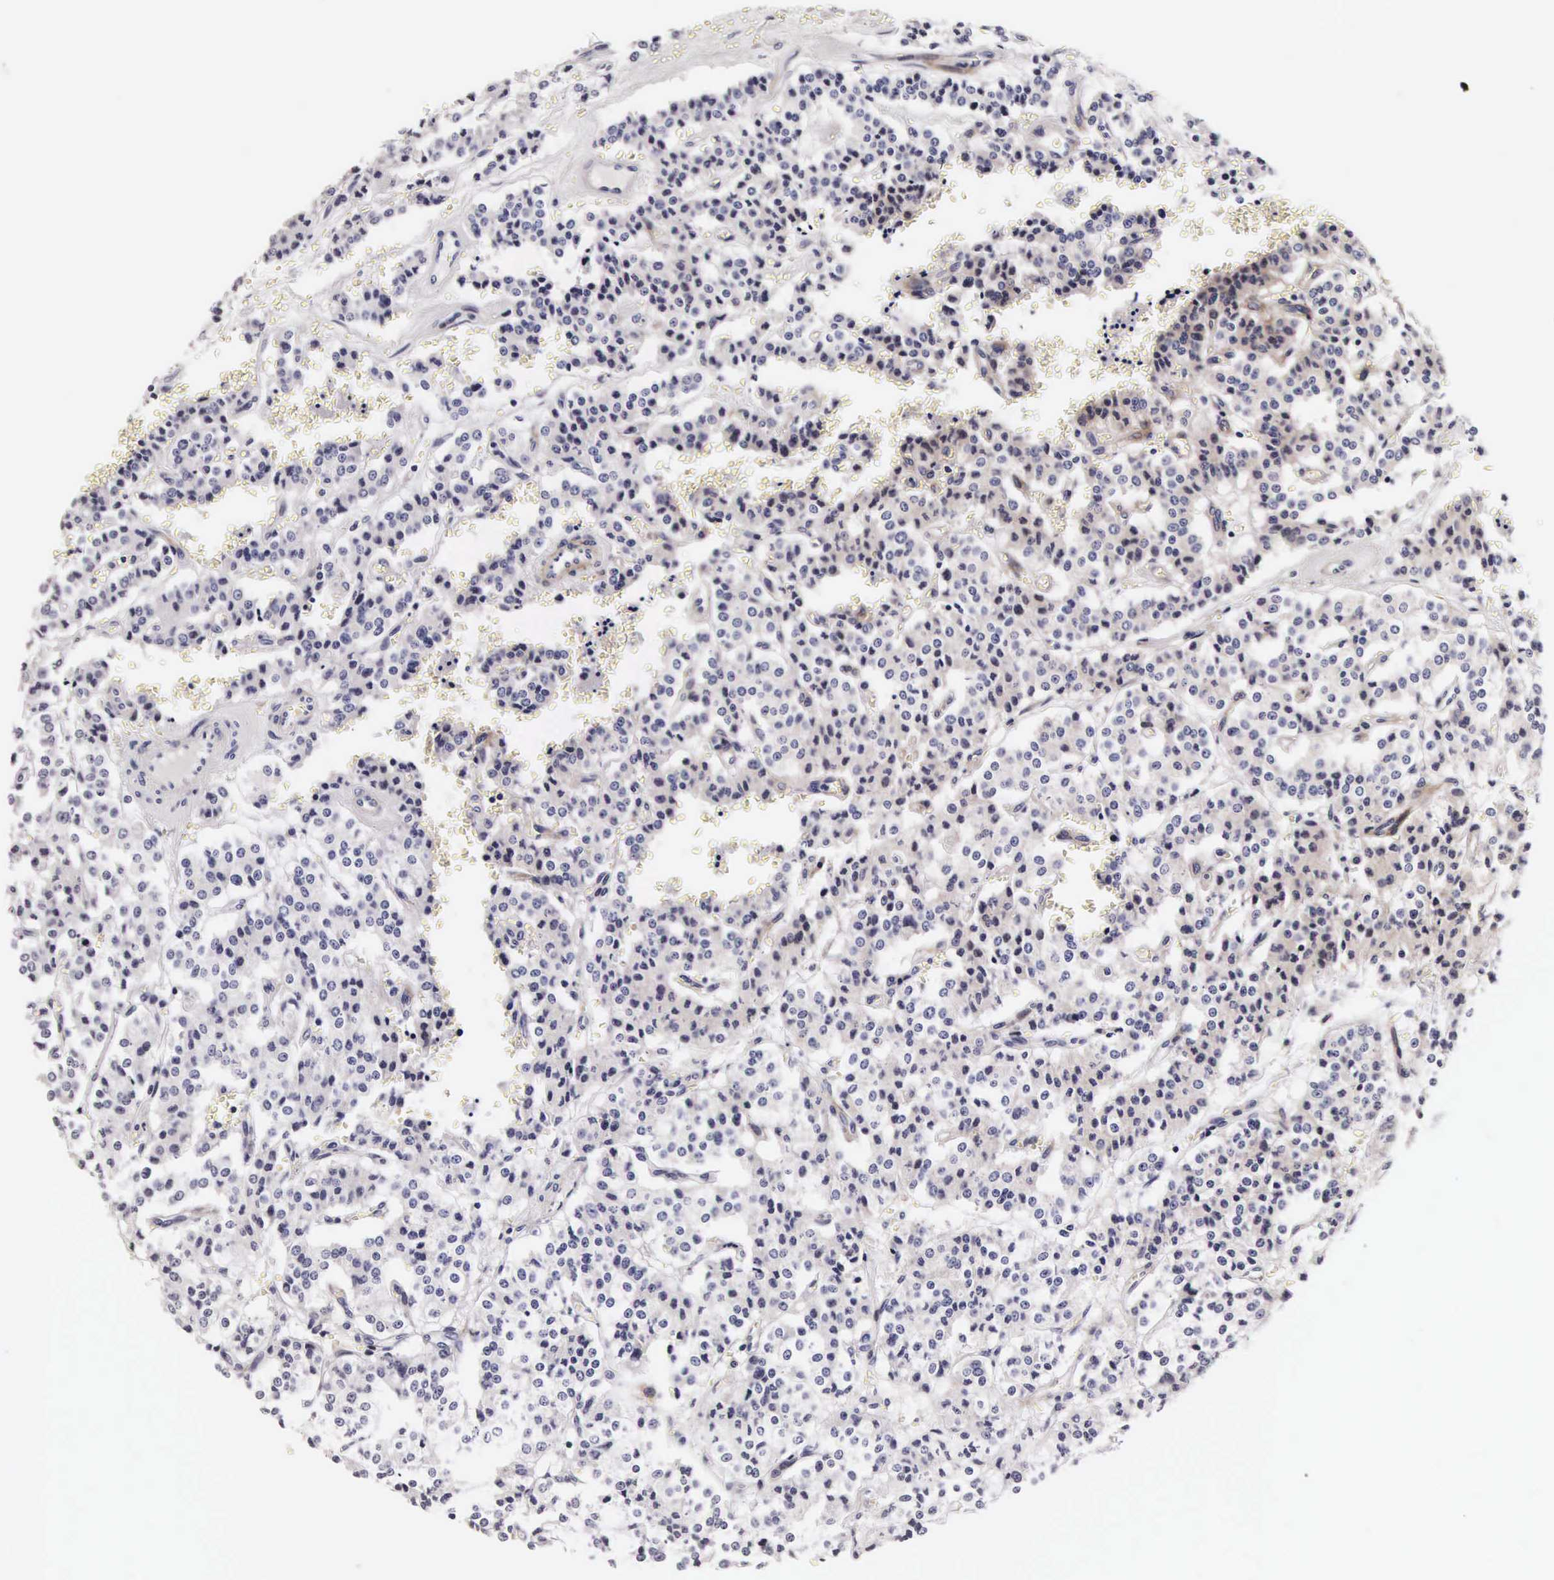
{"staining": {"intensity": "negative", "quantity": "none", "location": "none"}, "tissue": "carcinoid", "cell_type": "Tumor cells", "image_type": "cancer", "snomed": [{"axis": "morphology", "description": "Carcinoid, malignant, NOS"}, {"axis": "topography", "description": "Bronchus"}], "caption": "Immunohistochemistry of human carcinoid demonstrates no positivity in tumor cells. (Stains: DAB immunohistochemistry (IHC) with hematoxylin counter stain, Microscopy: brightfield microscopy at high magnification).", "gene": "UPRT", "patient": {"sex": "male", "age": 55}}